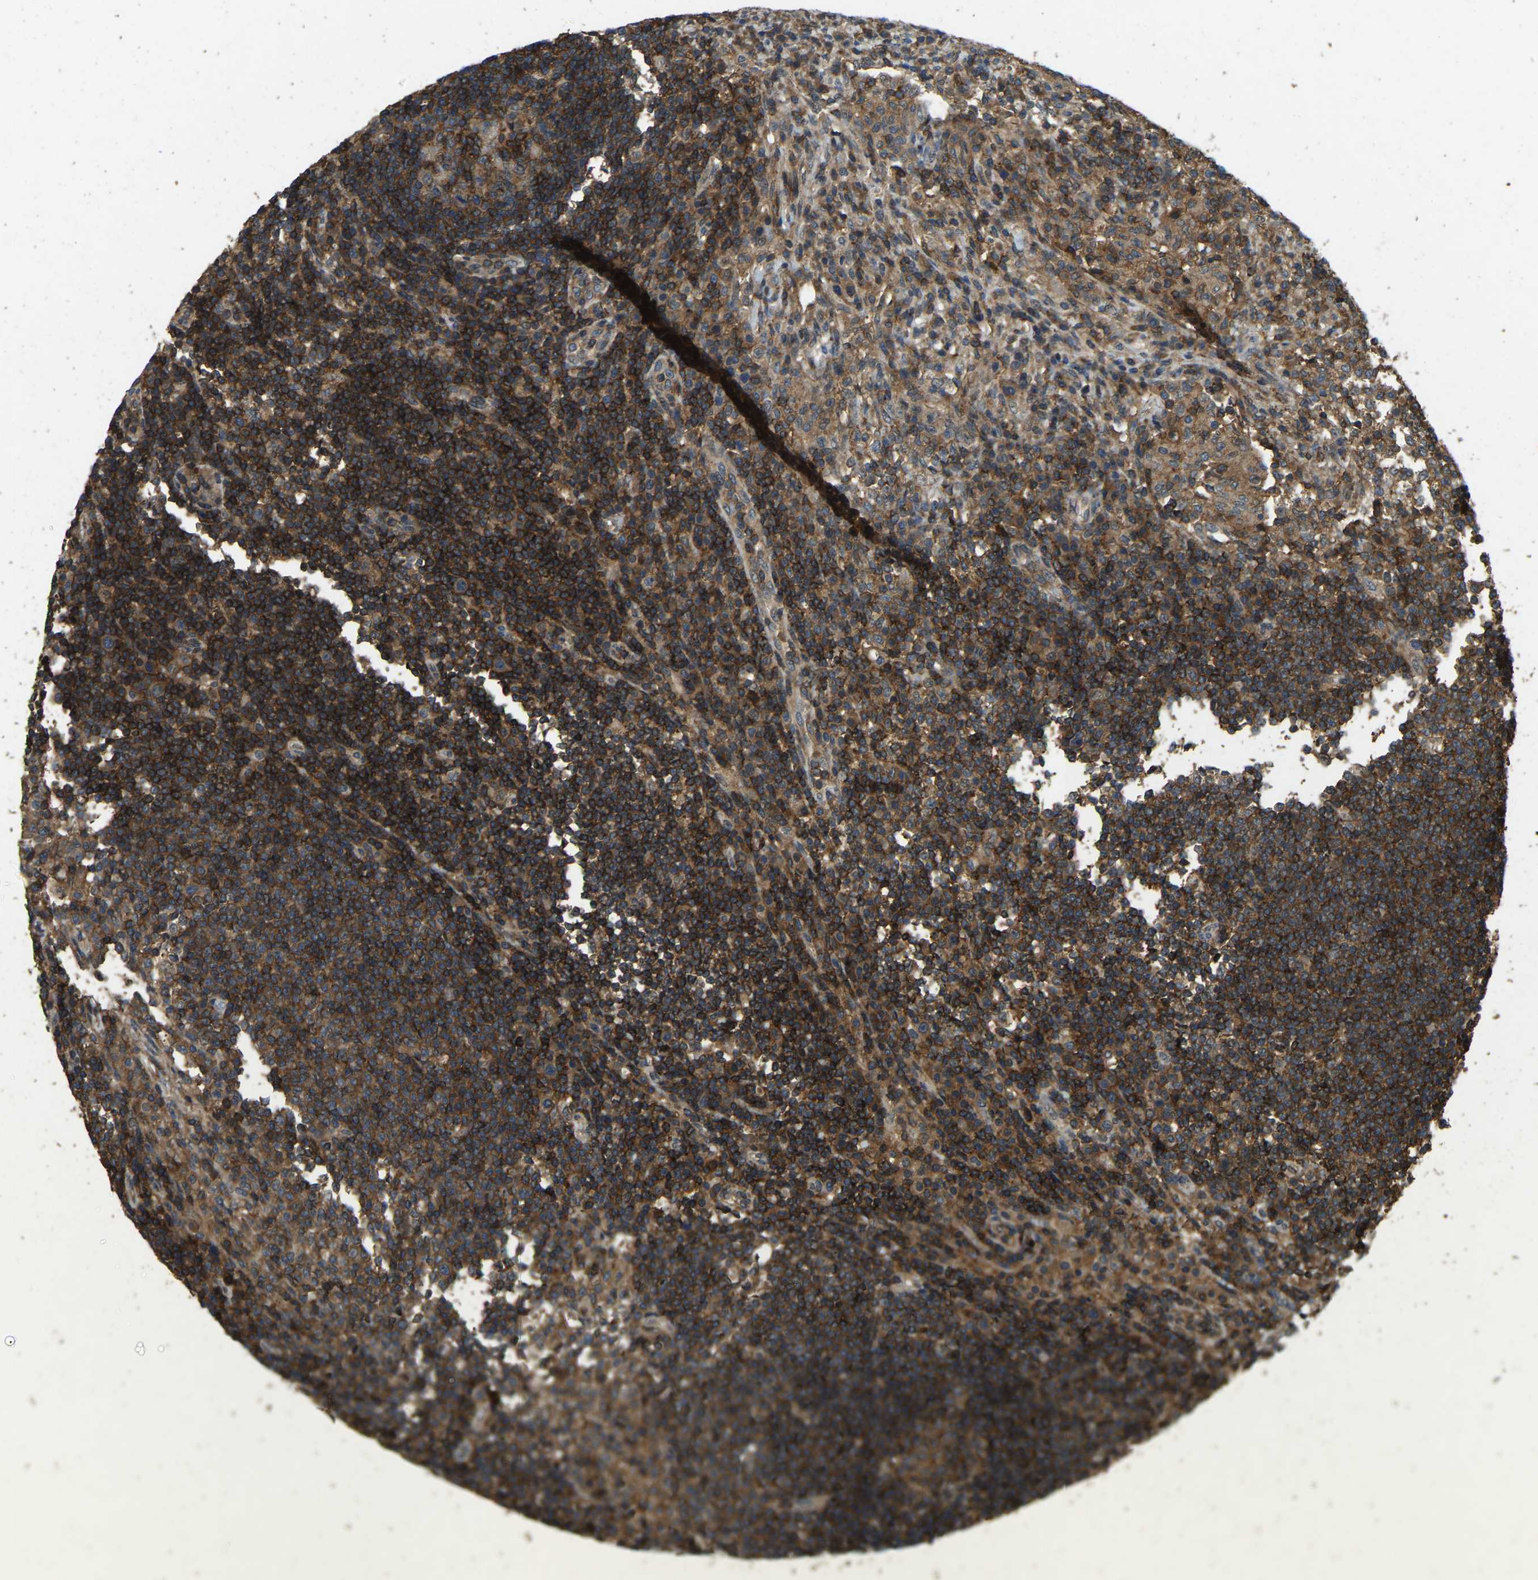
{"staining": {"intensity": "strong", "quantity": ">75%", "location": "cytoplasmic/membranous"}, "tissue": "lymph node", "cell_type": "Germinal center cells", "image_type": "normal", "snomed": [{"axis": "morphology", "description": "Normal tissue, NOS"}, {"axis": "topography", "description": "Lymph node"}], "caption": "Immunohistochemistry (IHC) of unremarkable lymph node demonstrates high levels of strong cytoplasmic/membranous positivity in approximately >75% of germinal center cells. Immunohistochemistry stains the protein in brown and the nuclei are stained blue.", "gene": "ATP8B1", "patient": {"sex": "female", "age": 53}}